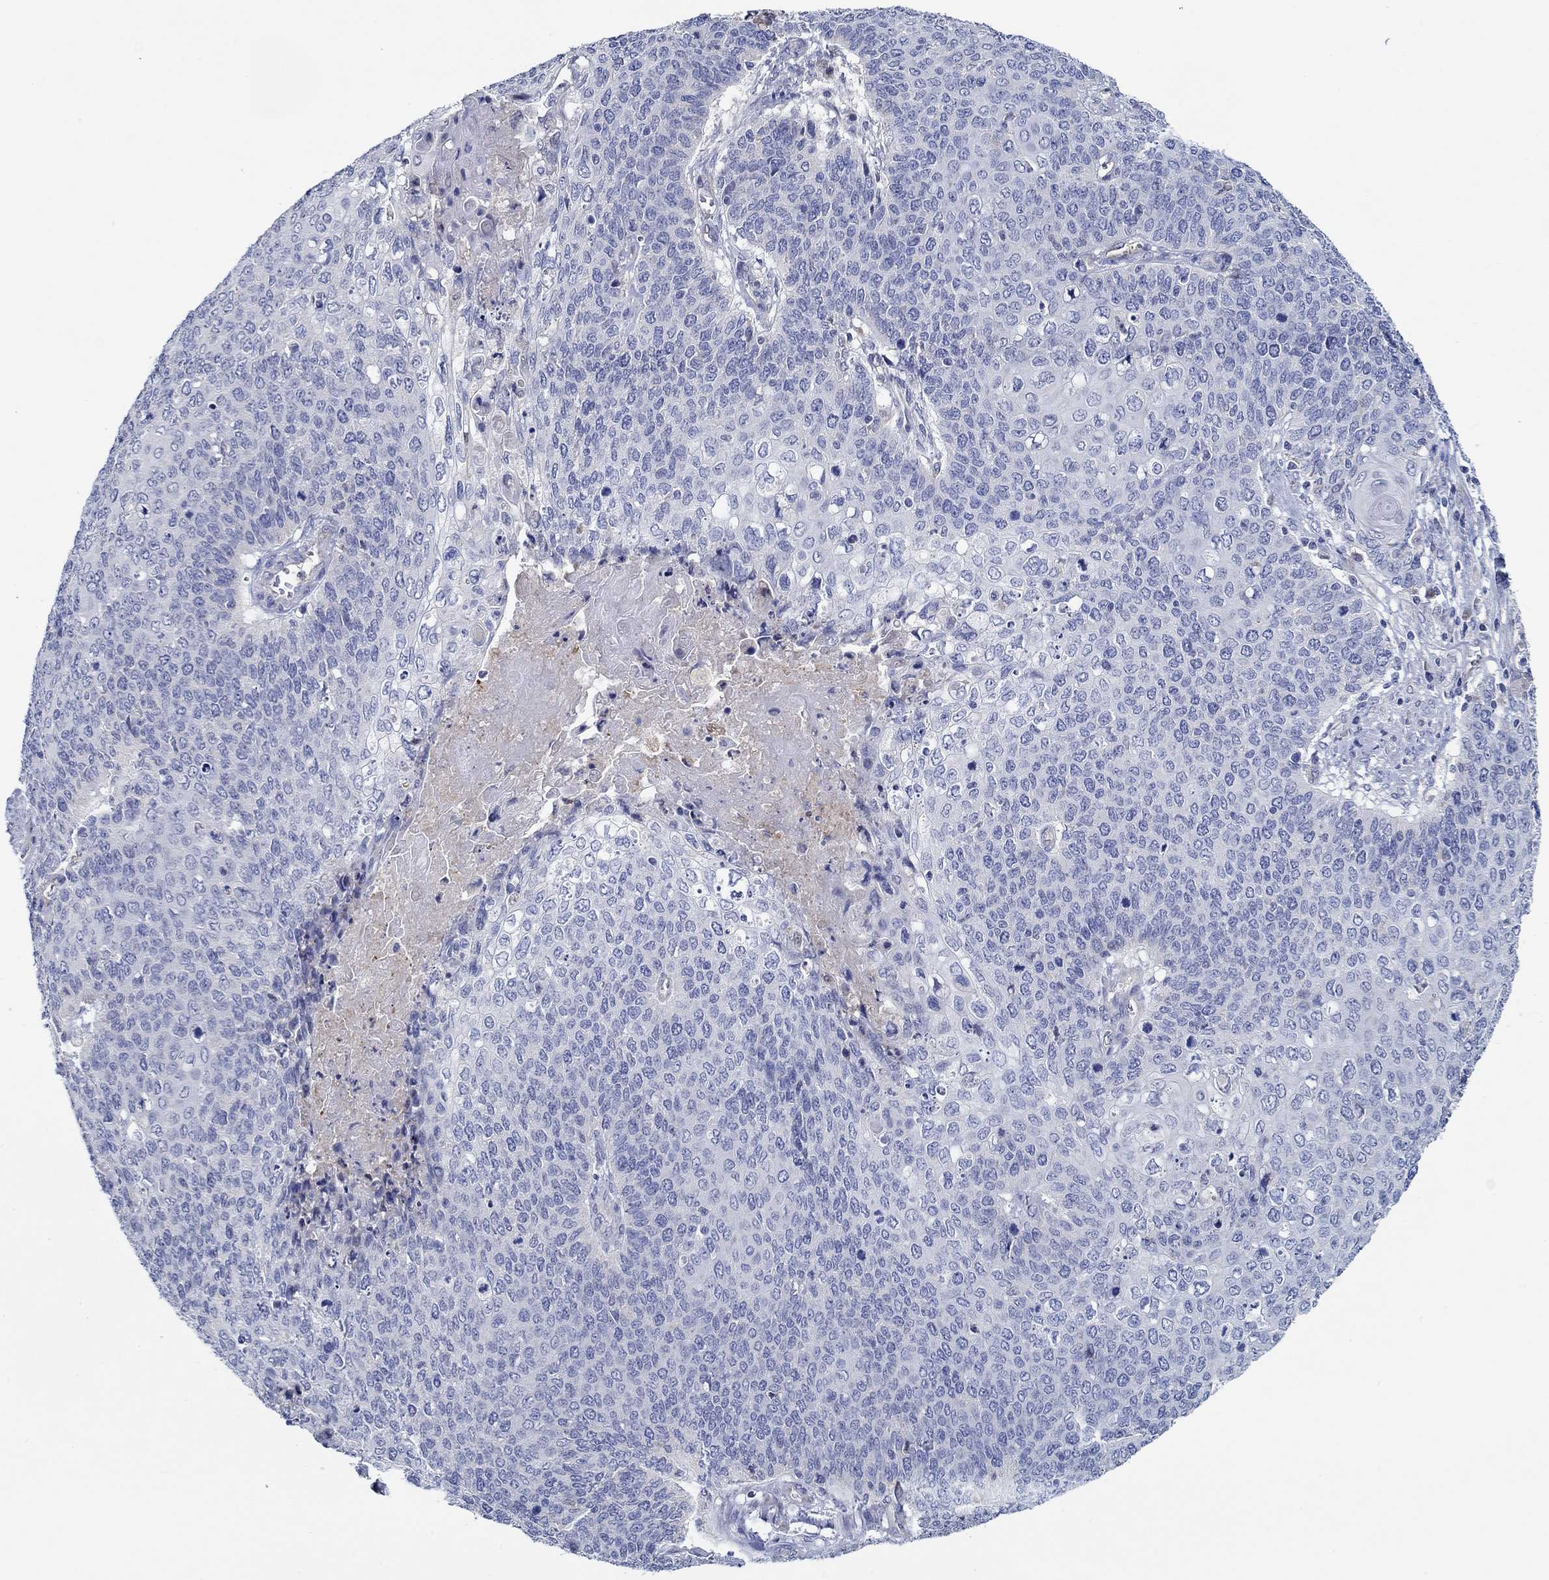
{"staining": {"intensity": "negative", "quantity": "none", "location": "none"}, "tissue": "cervical cancer", "cell_type": "Tumor cells", "image_type": "cancer", "snomed": [{"axis": "morphology", "description": "Squamous cell carcinoma, NOS"}, {"axis": "topography", "description": "Cervix"}], "caption": "Cervical squamous cell carcinoma was stained to show a protein in brown. There is no significant positivity in tumor cells.", "gene": "CFAP61", "patient": {"sex": "female", "age": 39}}